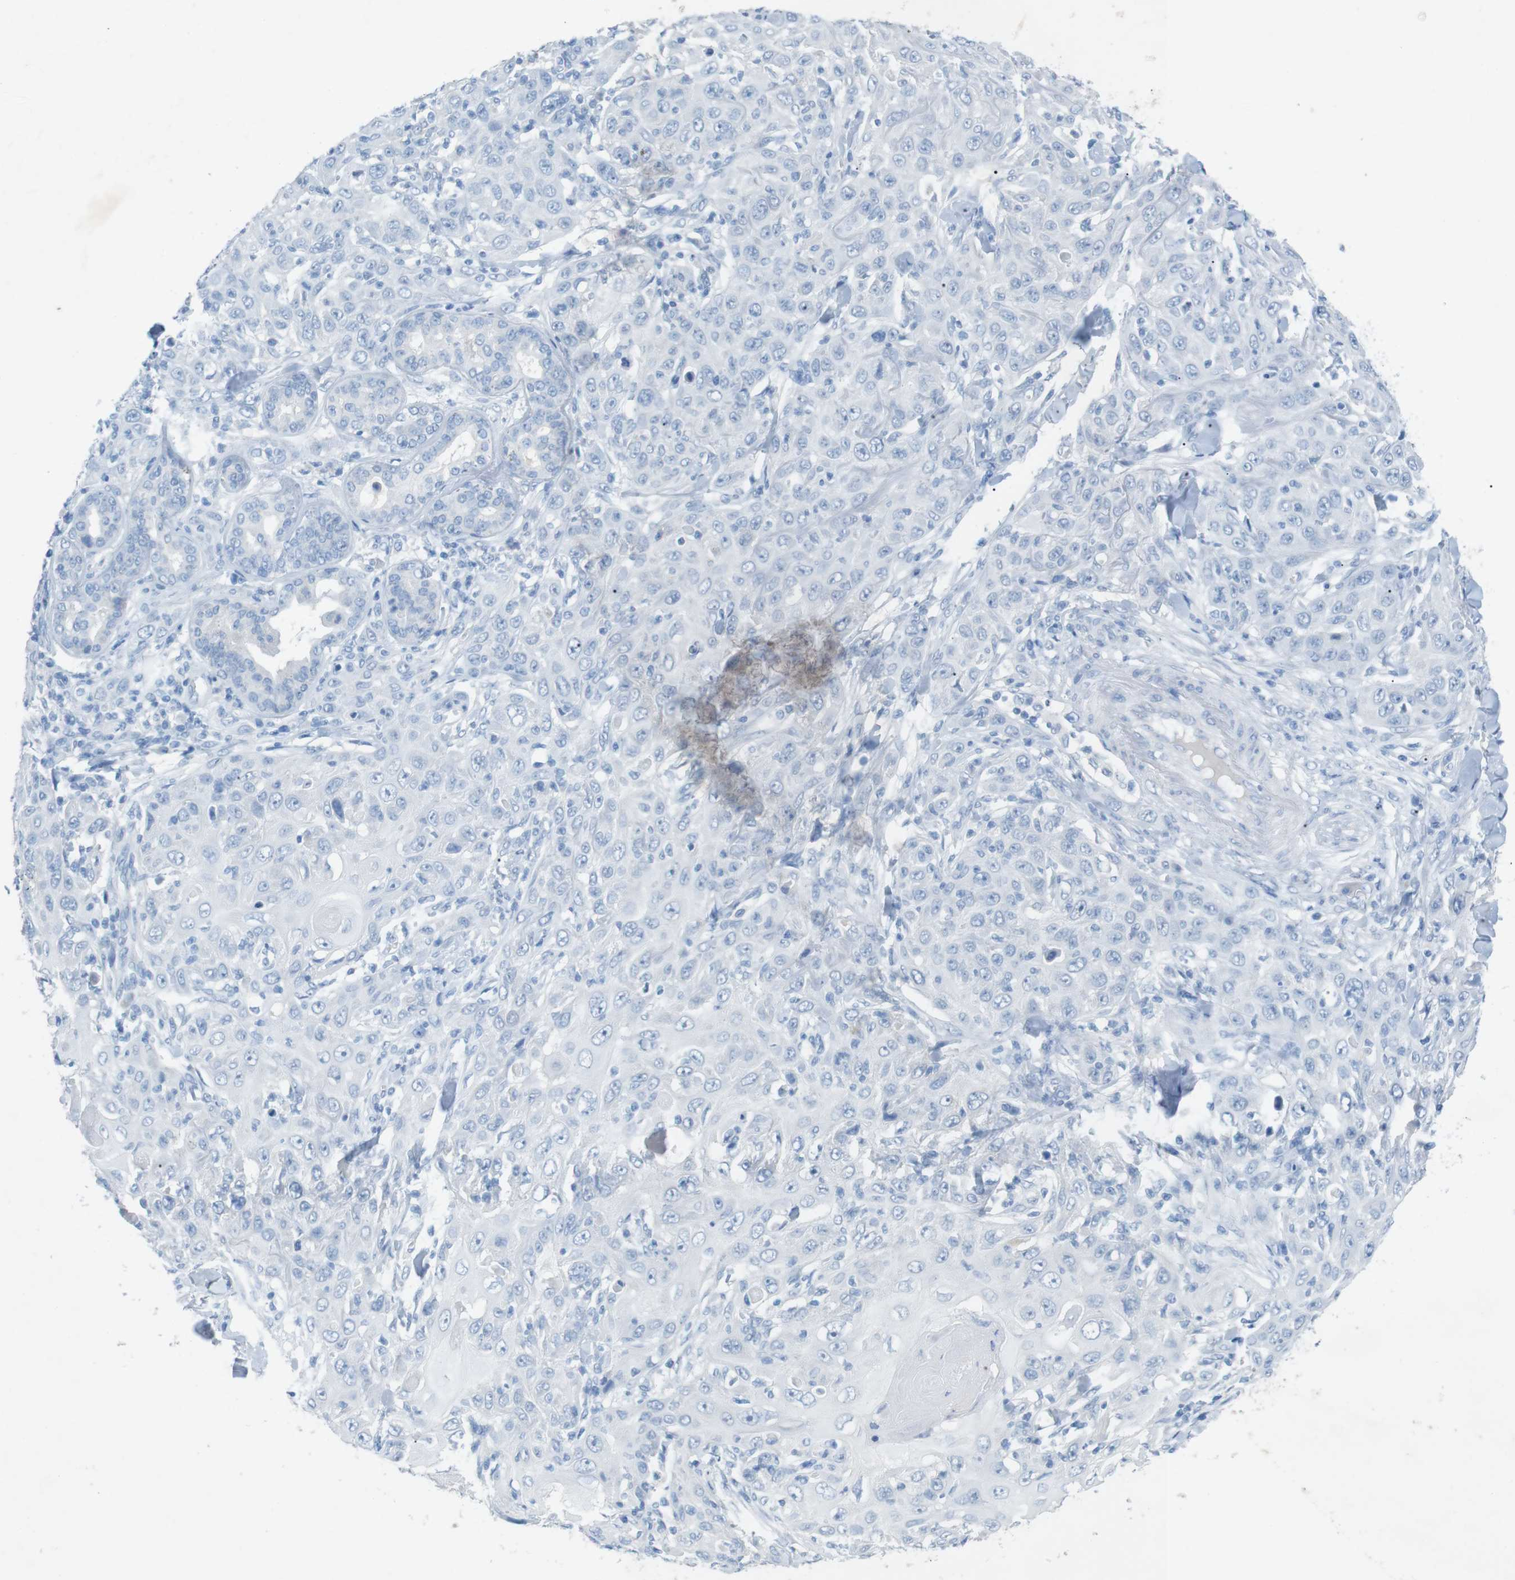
{"staining": {"intensity": "negative", "quantity": "none", "location": "none"}, "tissue": "skin cancer", "cell_type": "Tumor cells", "image_type": "cancer", "snomed": [{"axis": "morphology", "description": "Squamous cell carcinoma, NOS"}, {"axis": "topography", "description": "Skin"}], "caption": "Protein analysis of squamous cell carcinoma (skin) reveals no significant positivity in tumor cells. (DAB (3,3'-diaminobenzidine) IHC visualized using brightfield microscopy, high magnification).", "gene": "SALL4", "patient": {"sex": "female", "age": 88}}